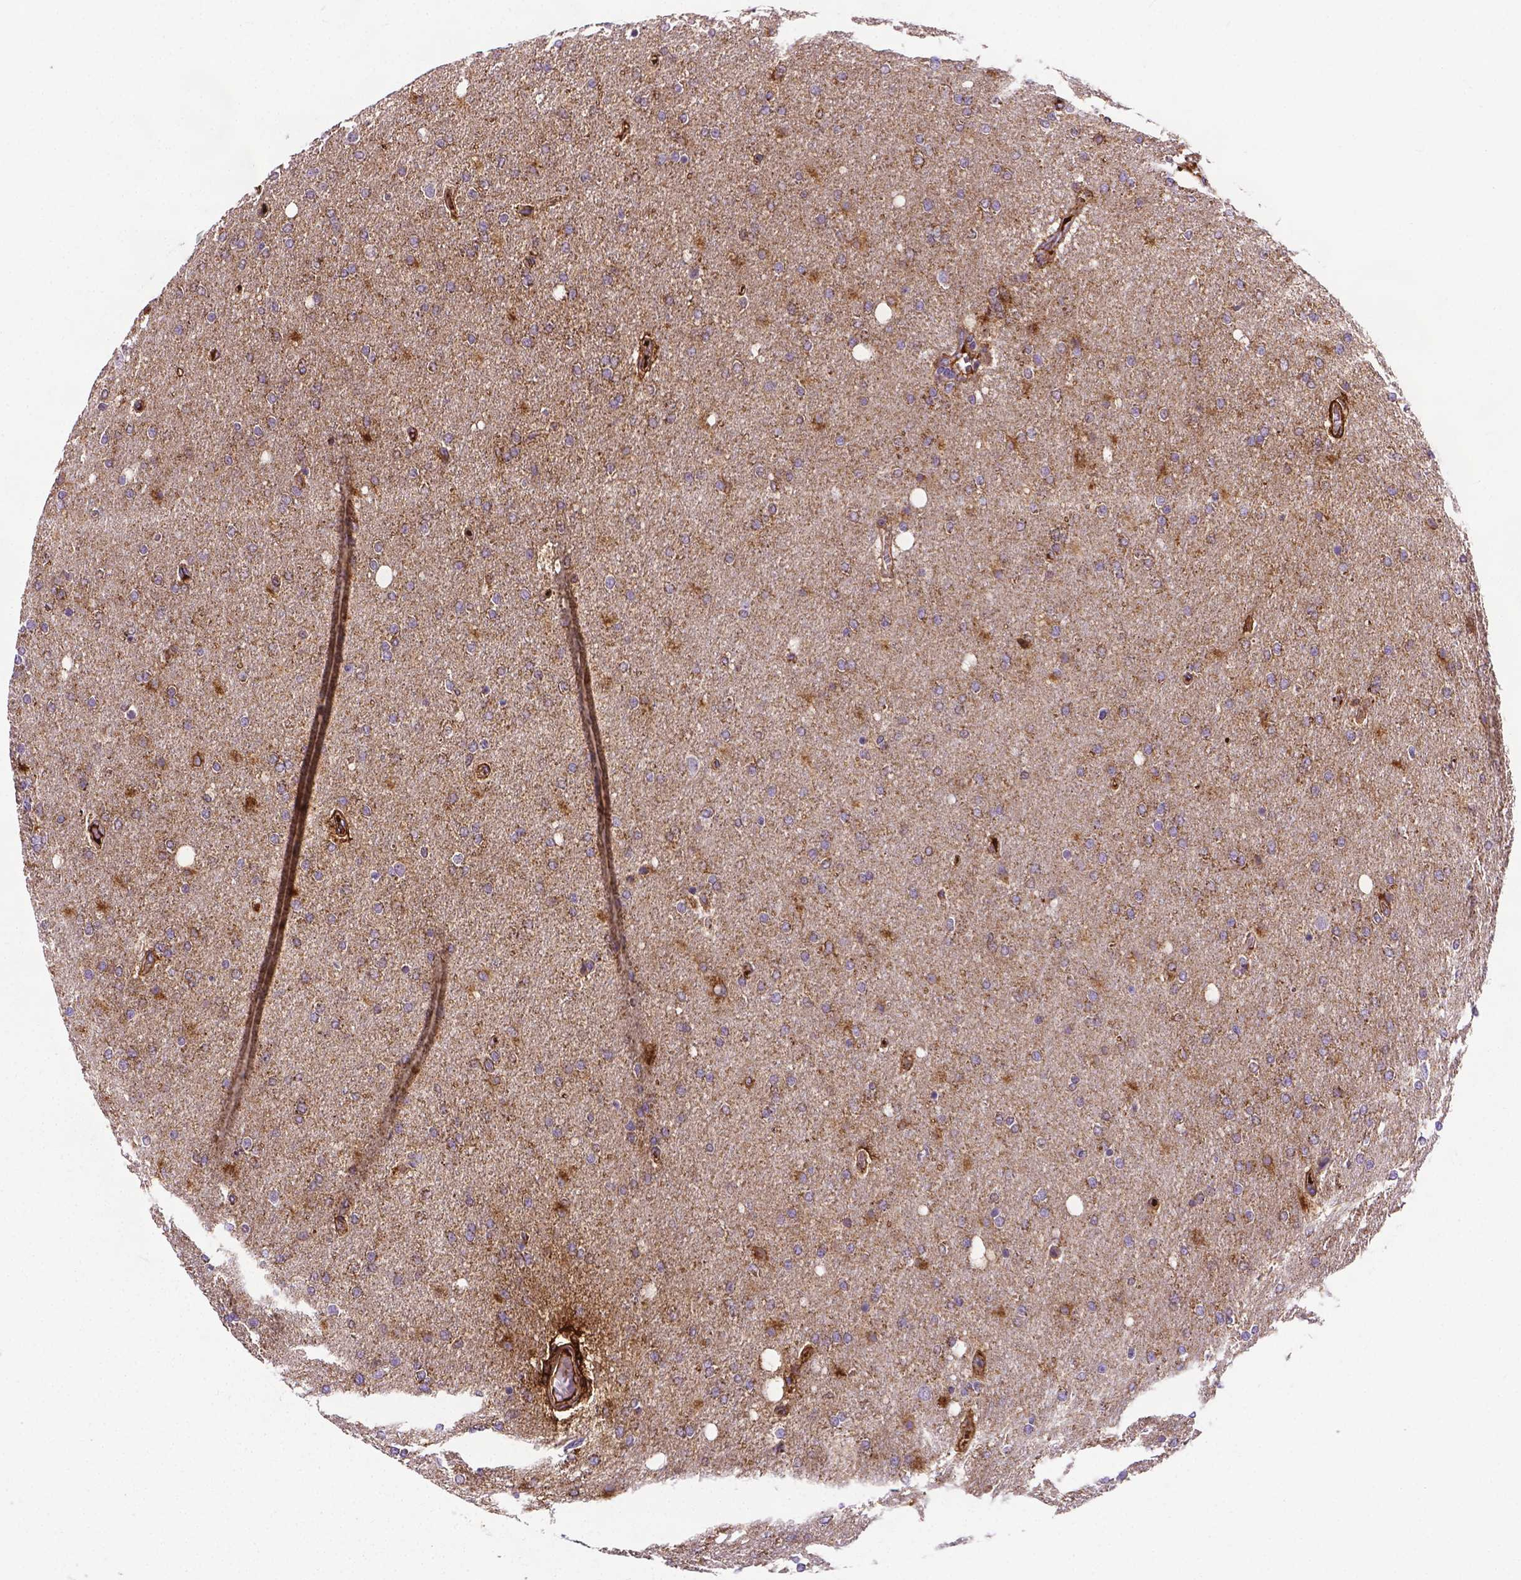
{"staining": {"intensity": "moderate", "quantity": ">75%", "location": "cytoplasmic/membranous"}, "tissue": "glioma", "cell_type": "Tumor cells", "image_type": "cancer", "snomed": [{"axis": "morphology", "description": "Glioma, malignant, High grade"}, {"axis": "topography", "description": "Cerebral cortex"}], "caption": "Malignant glioma (high-grade) stained with immunohistochemistry displays moderate cytoplasmic/membranous expression in about >75% of tumor cells.", "gene": "APOE", "patient": {"sex": "male", "age": 70}}